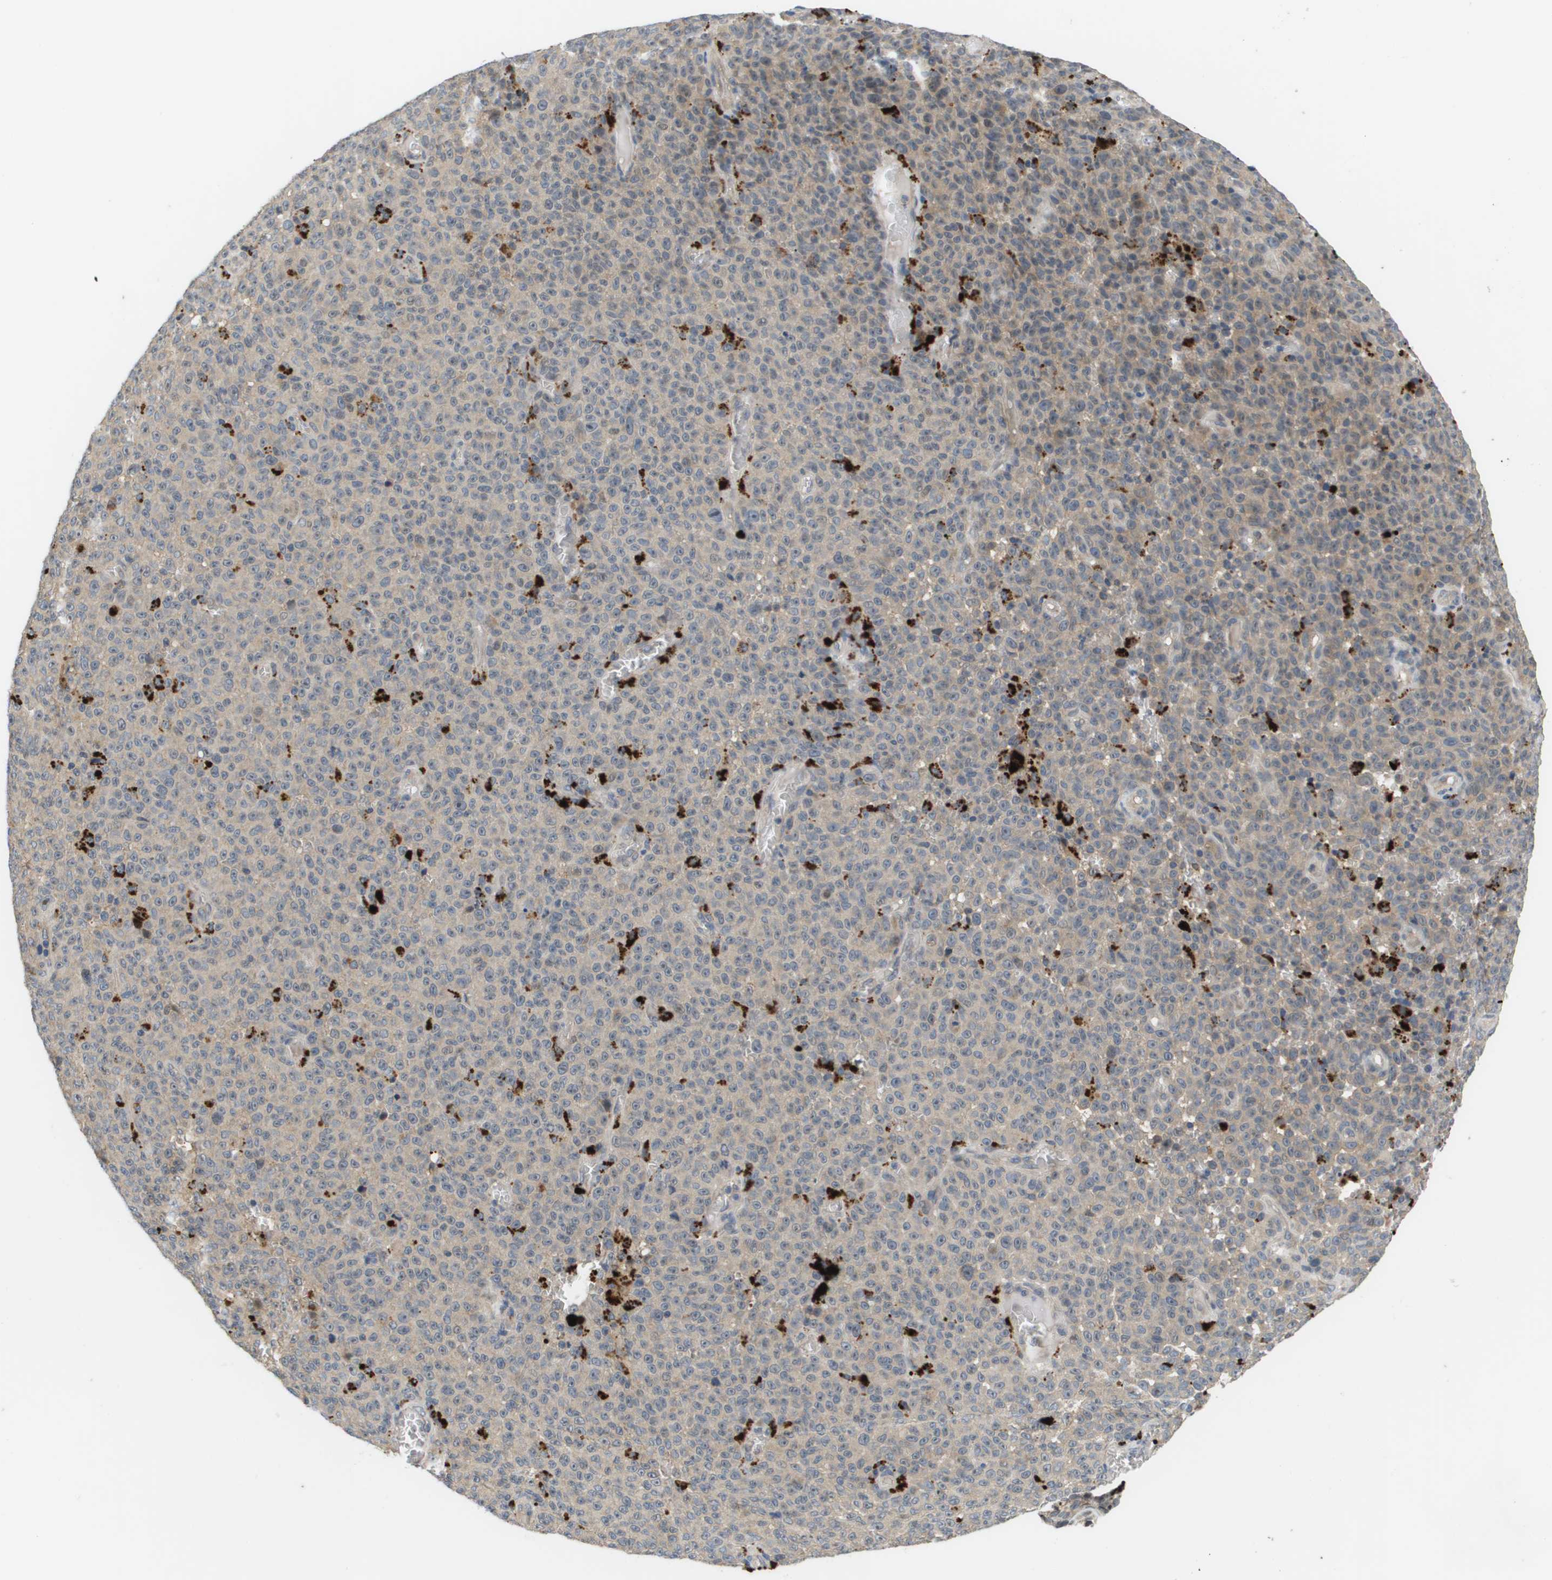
{"staining": {"intensity": "weak", "quantity": "<25%", "location": "cytoplasmic/membranous"}, "tissue": "melanoma", "cell_type": "Tumor cells", "image_type": "cancer", "snomed": [{"axis": "morphology", "description": "Malignant melanoma, NOS"}, {"axis": "topography", "description": "Skin"}], "caption": "DAB (3,3'-diaminobenzidine) immunohistochemical staining of malignant melanoma exhibits no significant staining in tumor cells. (DAB IHC visualized using brightfield microscopy, high magnification).", "gene": "SLC25A20", "patient": {"sex": "female", "age": 82}}